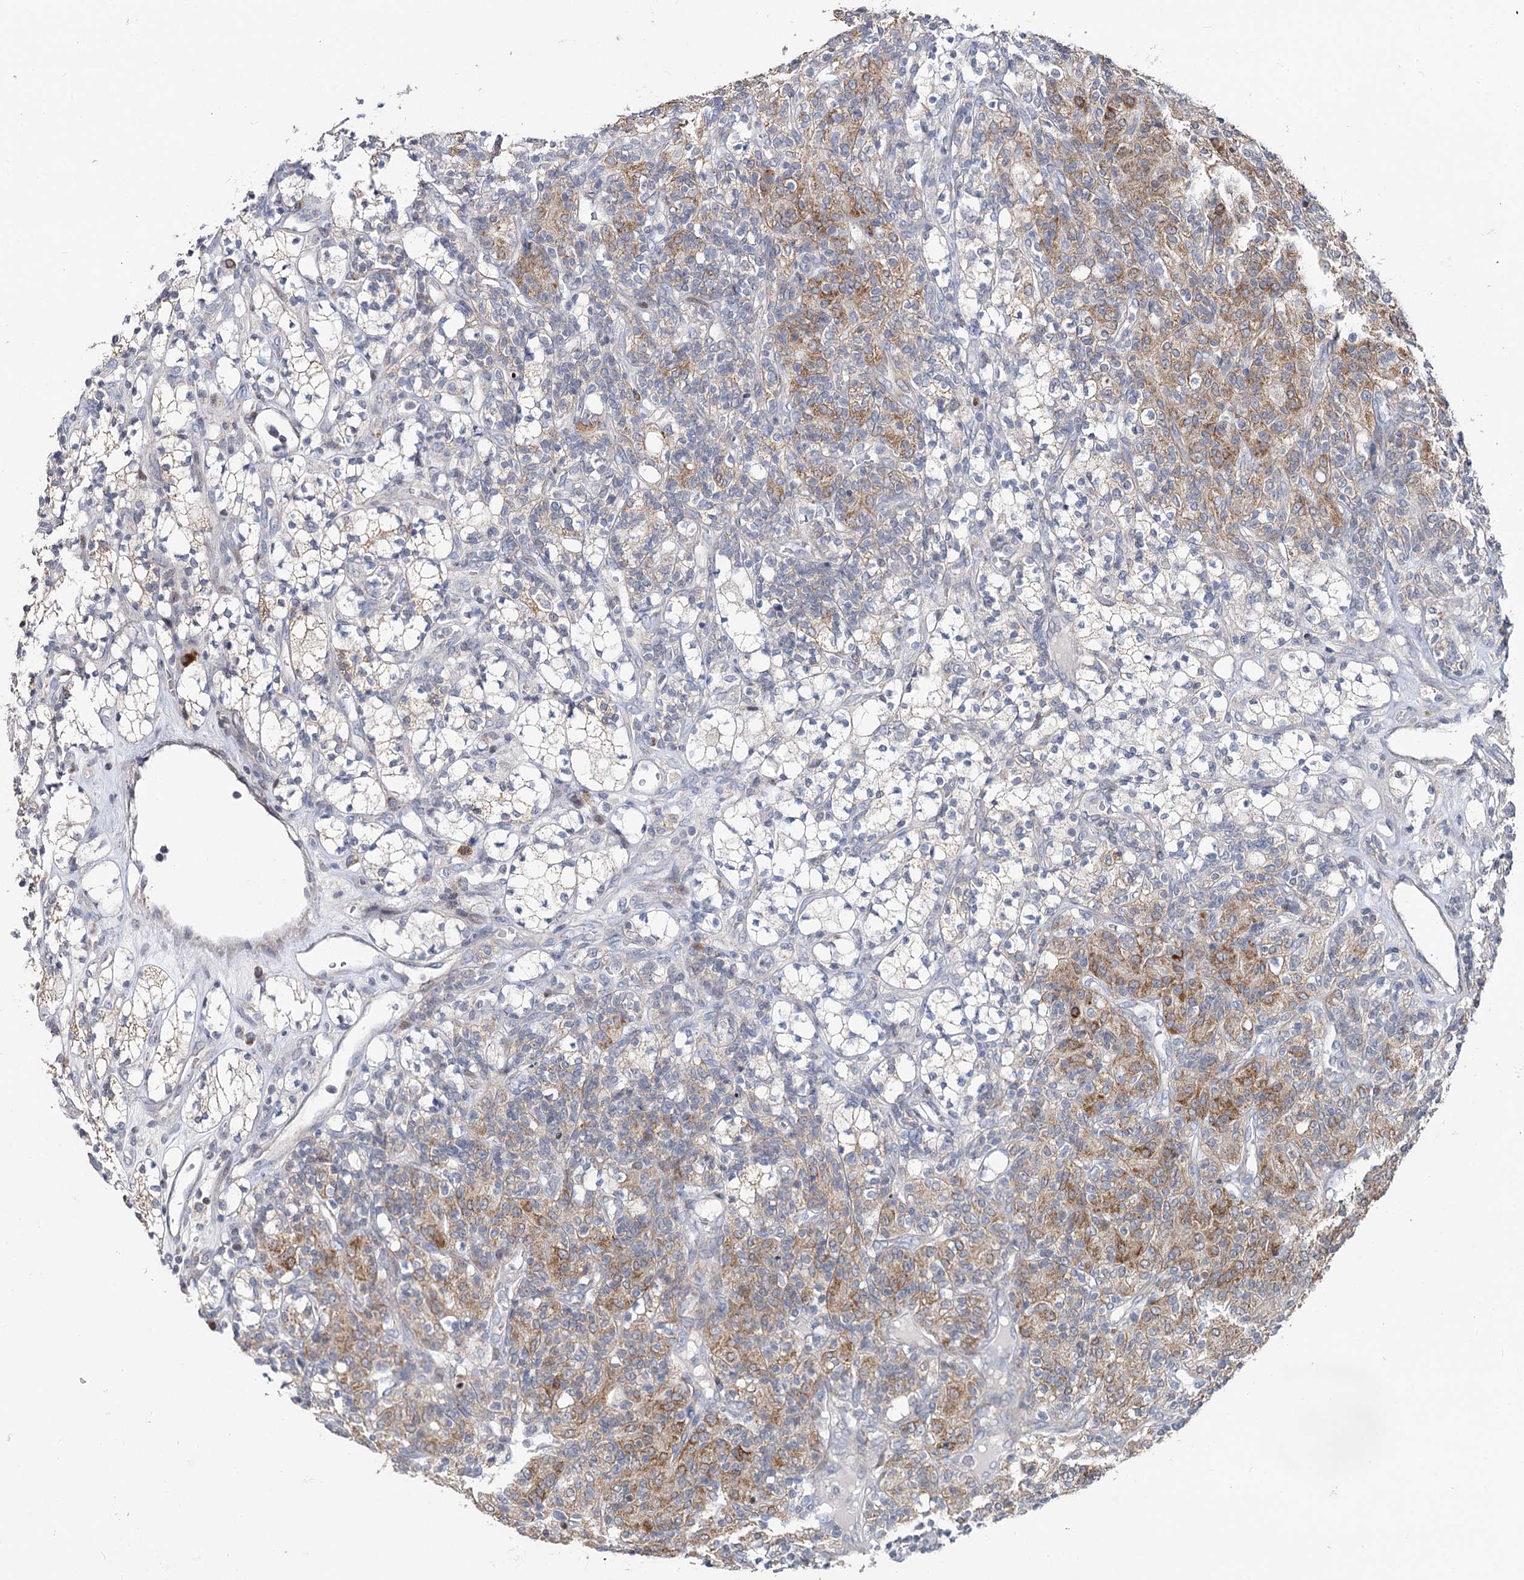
{"staining": {"intensity": "moderate", "quantity": "25%-75%", "location": "cytoplasmic/membranous"}, "tissue": "renal cancer", "cell_type": "Tumor cells", "image_type": "cancer", "snomed": [{"axis": "morphology", "description": "Adenocarcinoma, NOS"}, {"axis": "topography", "description": "Kidney"}], "caption": "Renal cancer (adenocarcinoma) tissue exhibits moderate cytoplasmic/membranous positivity in approximately 25%-75% of tumor cells", "gene": "PTGR1", "patient": {"sex": "male", "age": 77}}